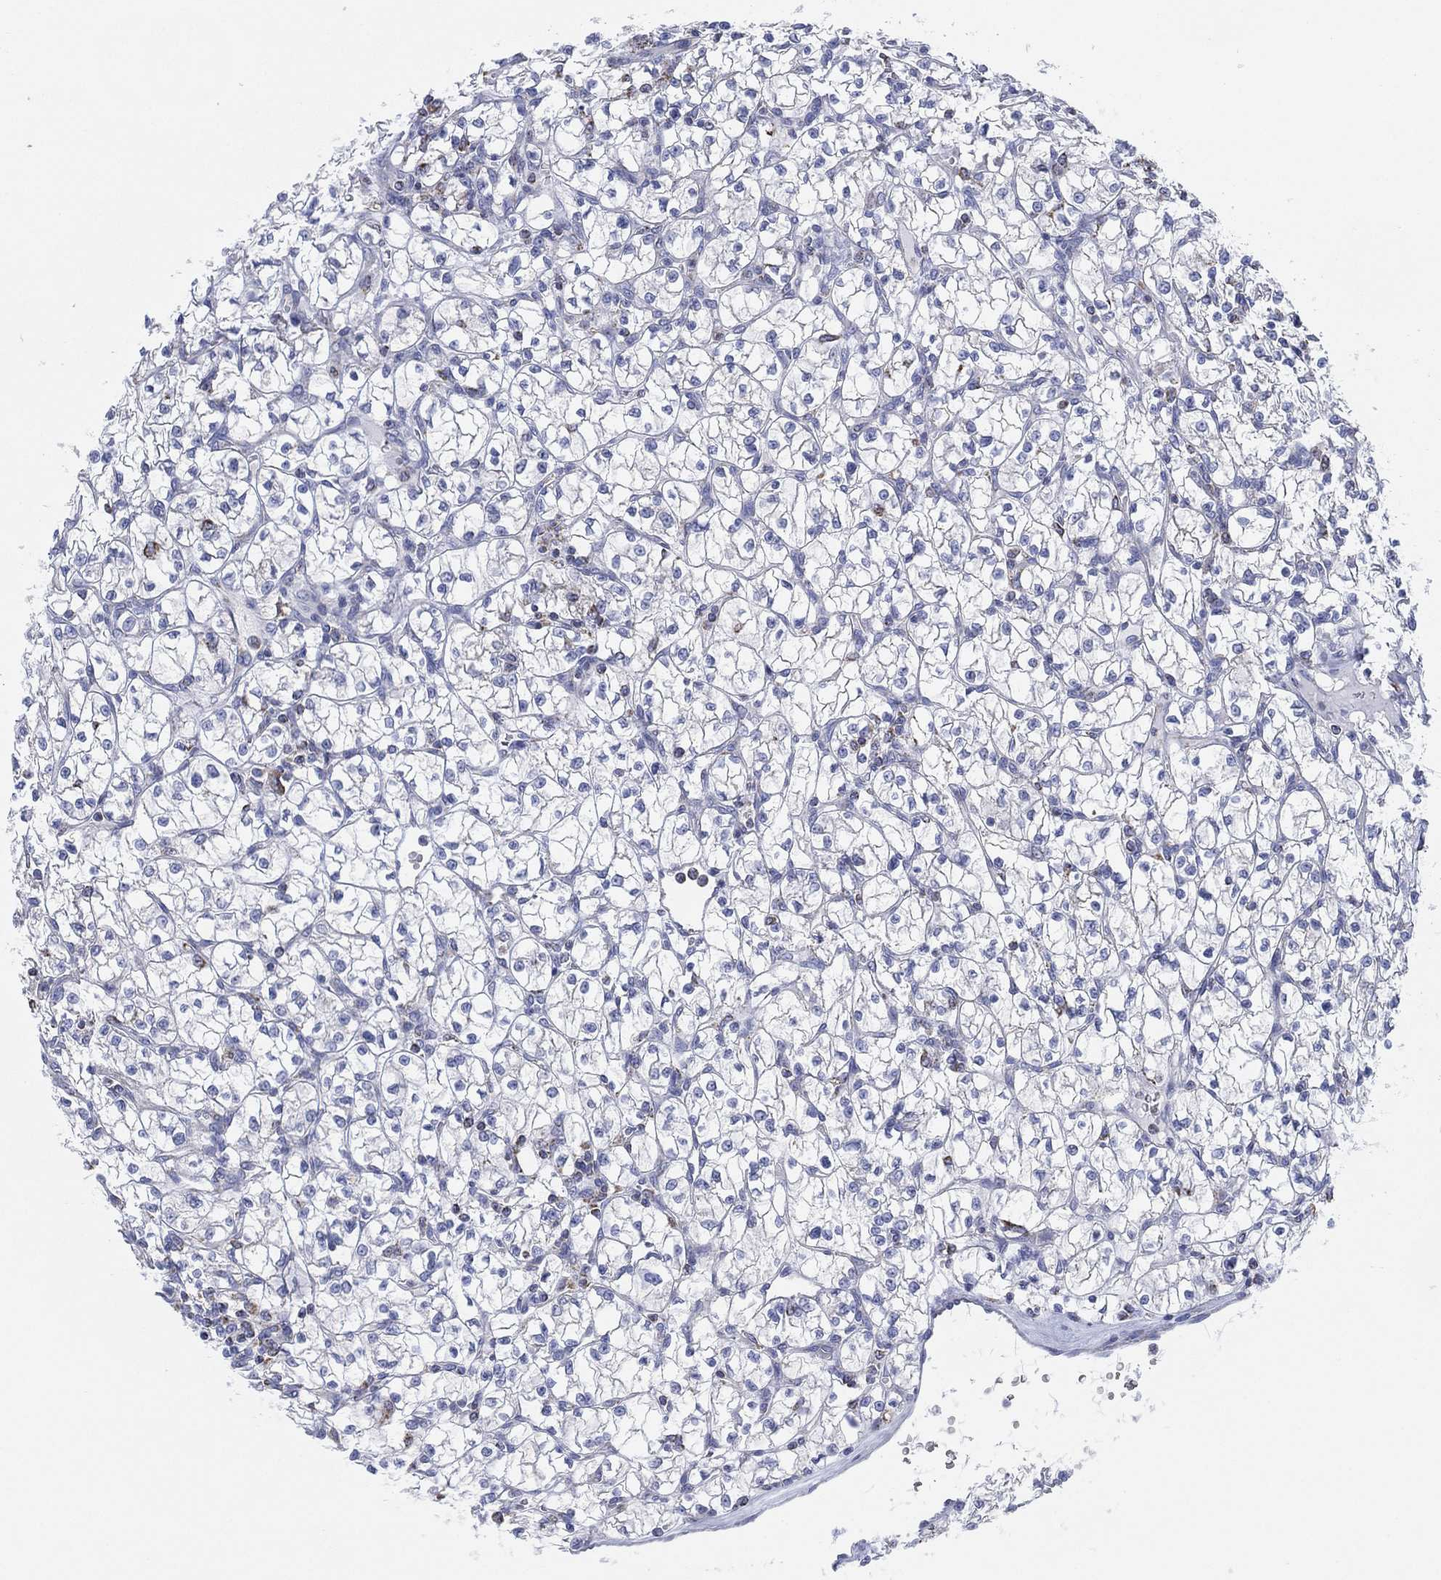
{"staining": {"intensity": "negative", "quantity": "none", "location": "none"}, "tissue": "renal cancer", "cell_type": "Tumor cells", "image_type": "cancer", "snomed": [{"axis": "morphology", "description": "Adenocarcinoma, NOS"}, {"axis": "topography", "description": "Kidney"}], "caption": "This is an immunohistochemistry (IHC) photomicrograph of human renal adenocarcinoma. There is no positivity in tumor cells.", "gene": "CFTR", "patient": {"sex": "female", "age": 64}}